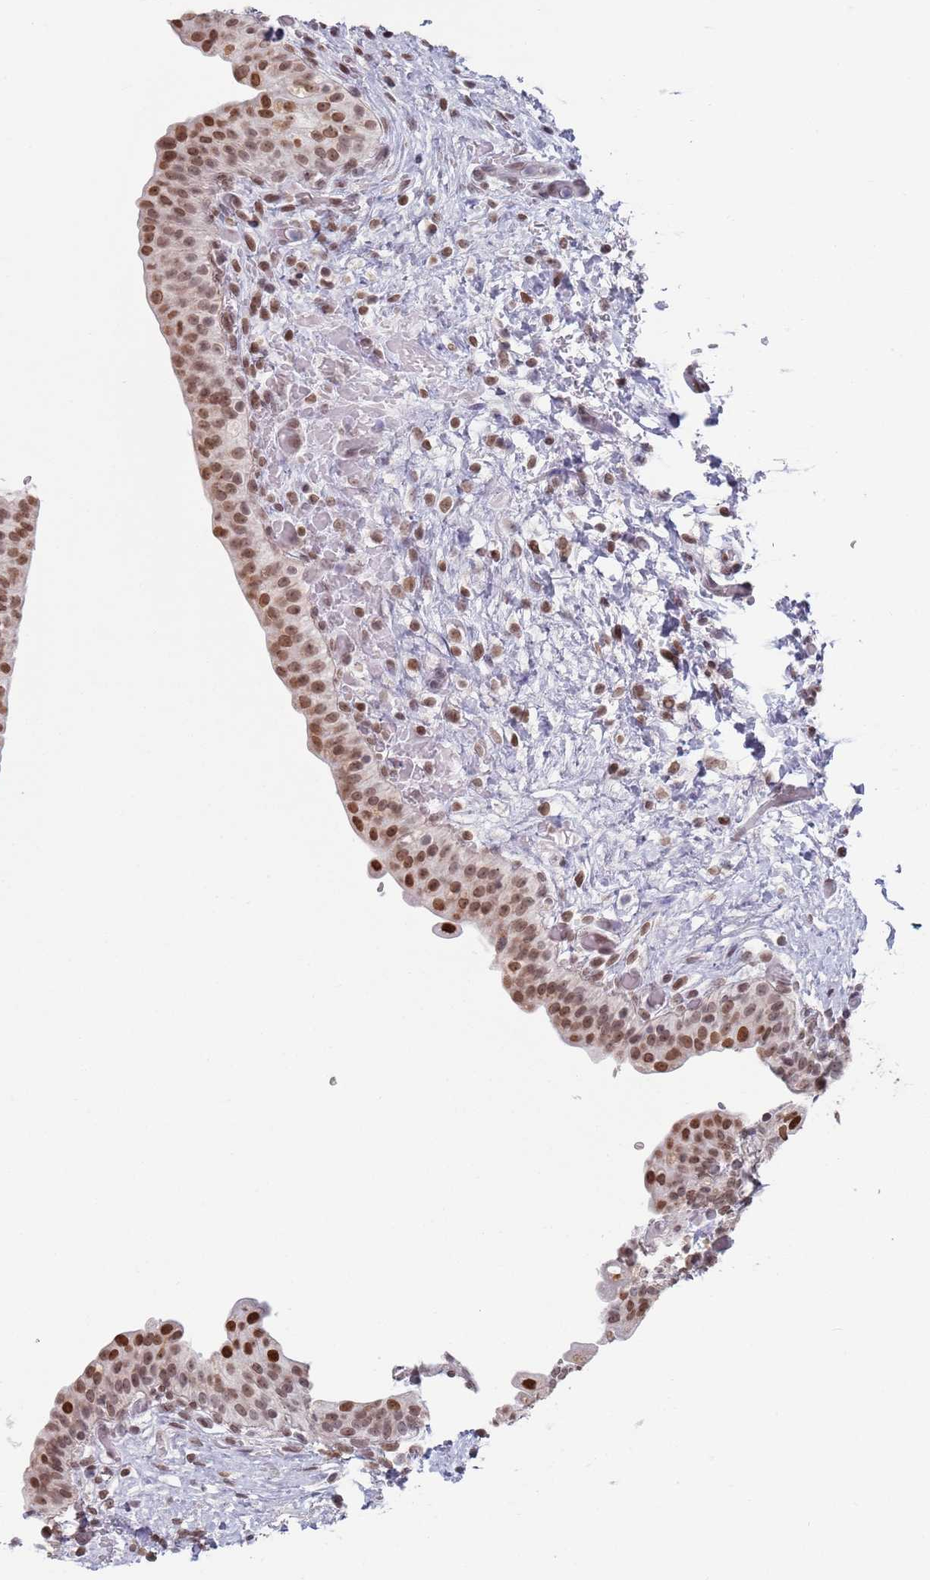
{"staining": {"intensity": "moderate", "quantity": ">75%", "location": "nuclear"}, "tissue": "urinary bladder", "cell_type": "Urothelial cells", "image_type": "normal", "snomed": [{"axis": "morphology", "description": "Normal tissue, NOS"}, {"axis": "topography", "description": "Urinary bladder"}], "caption": "Immunohistochemical staining of unremarkable human urinary bladder demonstrates medium levels of moderate nuclear positivity in approximately >75% of urothelial cells.", "gene": "MFSD12", "patient": {"sex": "male", "age": 69}}